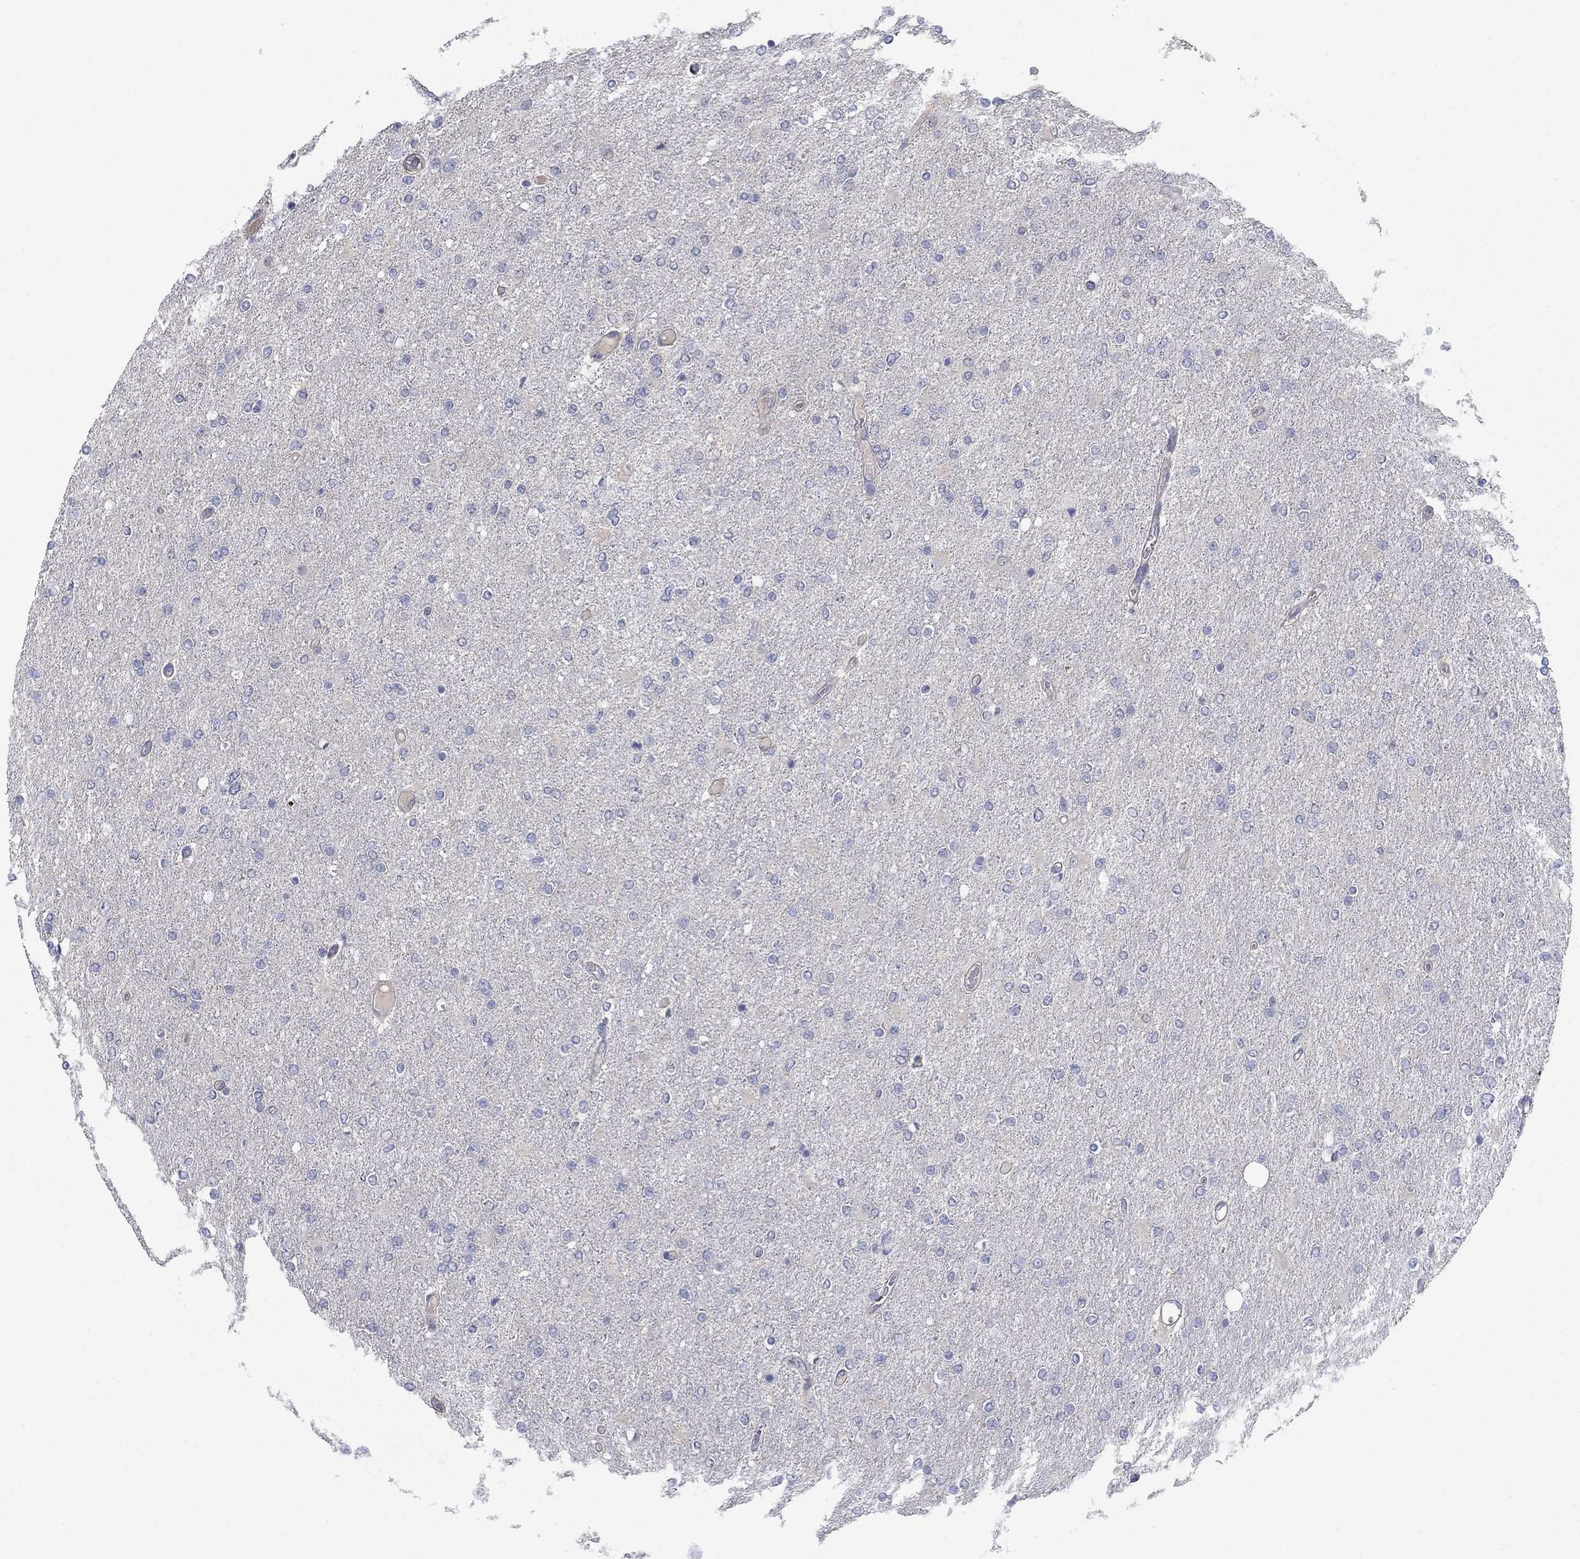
{"staining": {"intensity": "negative", "quantity": "none", "location": "none"}, "tissue": "glioma", "cell_type": "Tumor cells", "image_type": "cancer", "snomed": [{"axis": "morphology", "description": "Glioma, malignant, High grade"}, {"axis": "topography", "description": "Cerebral cortex"}], "caption": "High magnification brightfield microscopy of glioma stained with DAB (3,3'-diaminobenzidine) (brown) and counterstained with hematoxylin (blue): tumor cells show no significant expression.", "gene": "GRK7", "patient": {"sex": "male", "age": 70}}